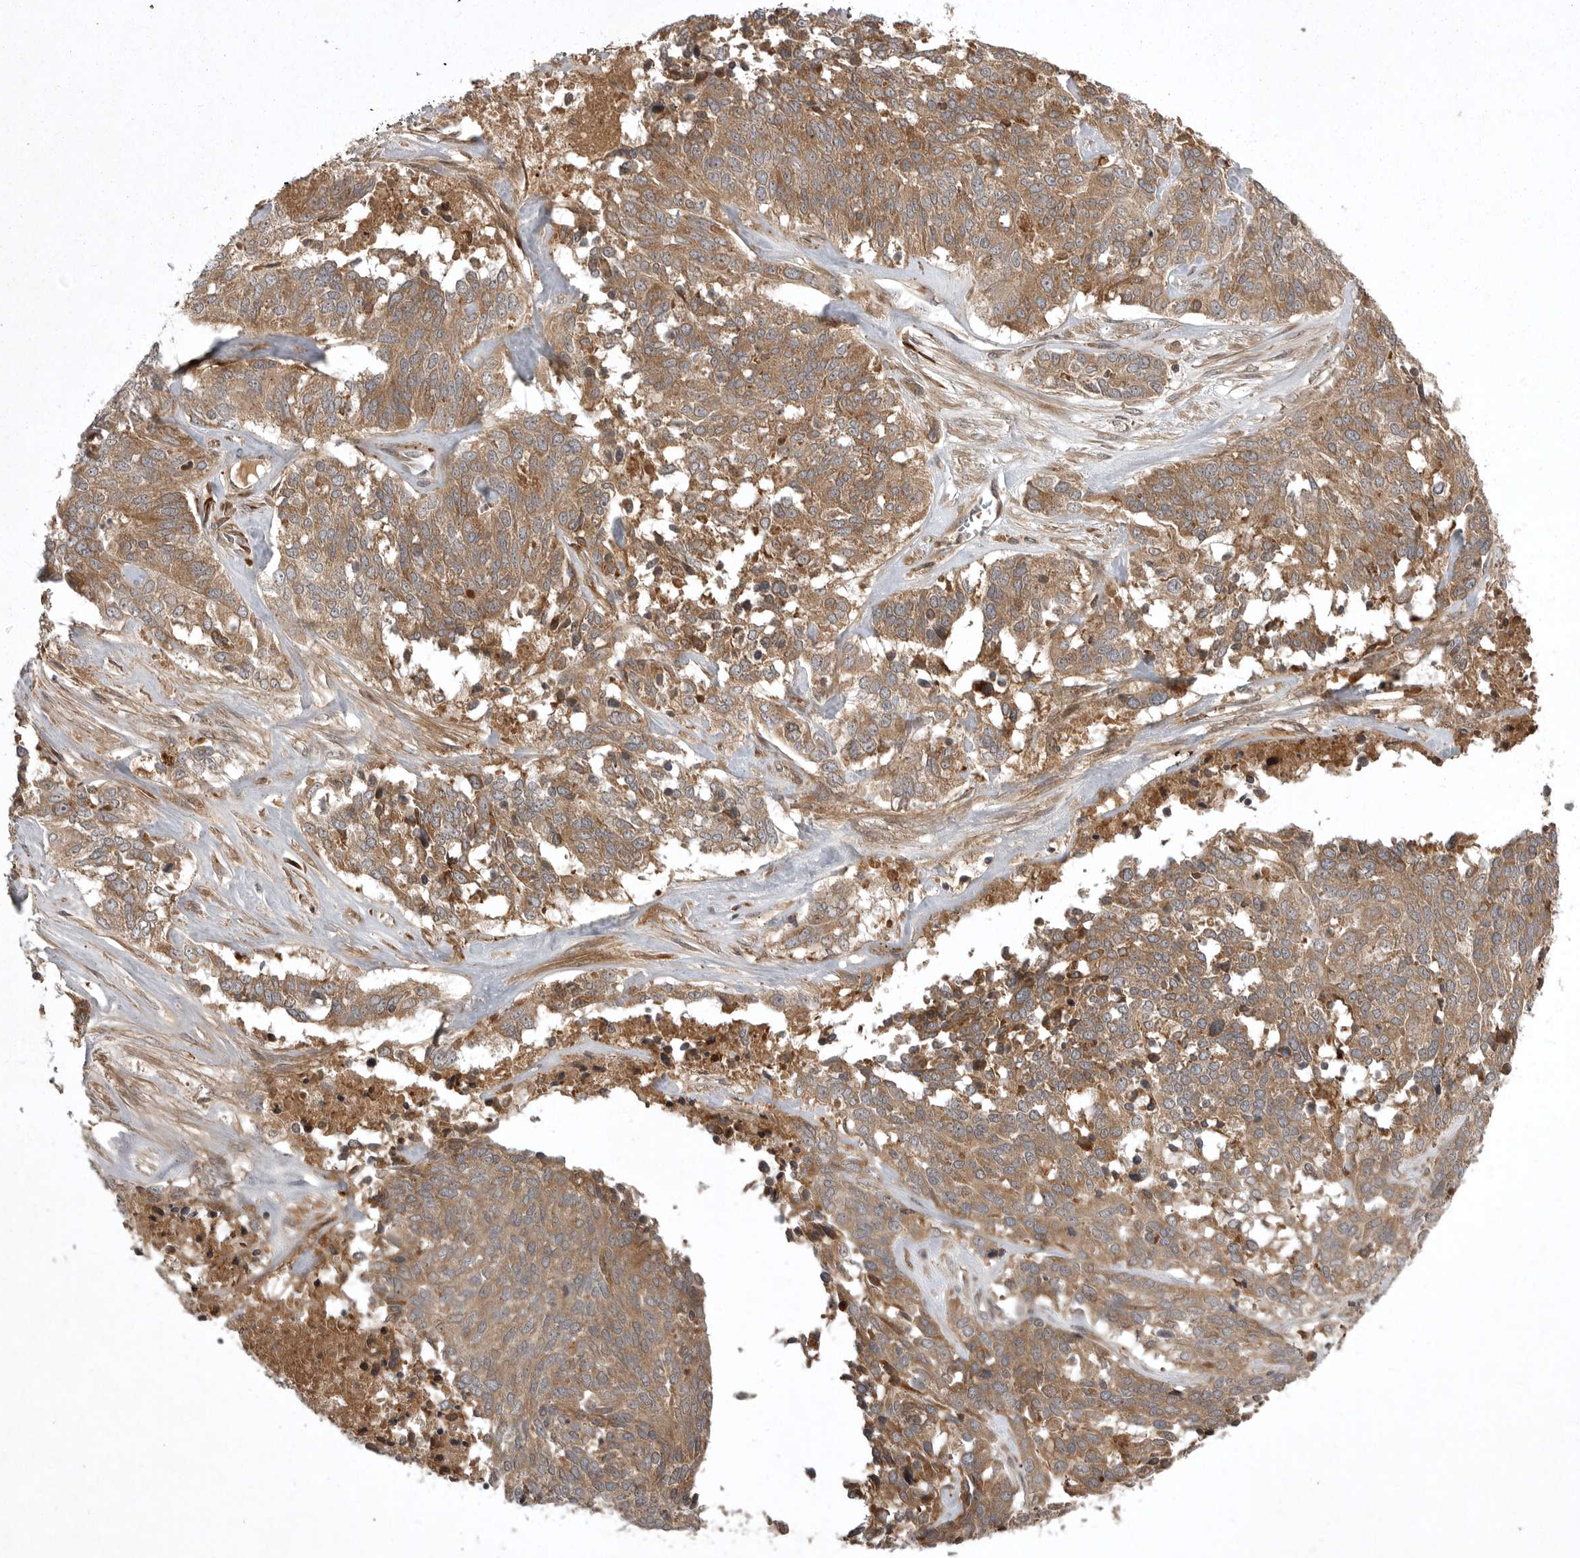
{"staining": {"intensity": "moderate", "quantity": ">75%", "location": "cytoplasmic/membranous"}, "tissue": "ovarian cancer", "cell_type": "Tumor cells", "image_type": "cancer", "snomed": [{"axis": "morphology", "description": "Cystadenocarcinoma, serous, NOS"}, {"axis": "topography", "description": "Ovary"}], "caption": "About >75% of tumor cells in serous cystadenocarcinoma (ovarian) demonstrate moderate cytoplasmic/membranous protein expression as visualized by brown immunohistochemical staining.", "gene": "GPR31", "patient": {"sex": "female", "age": 44}}